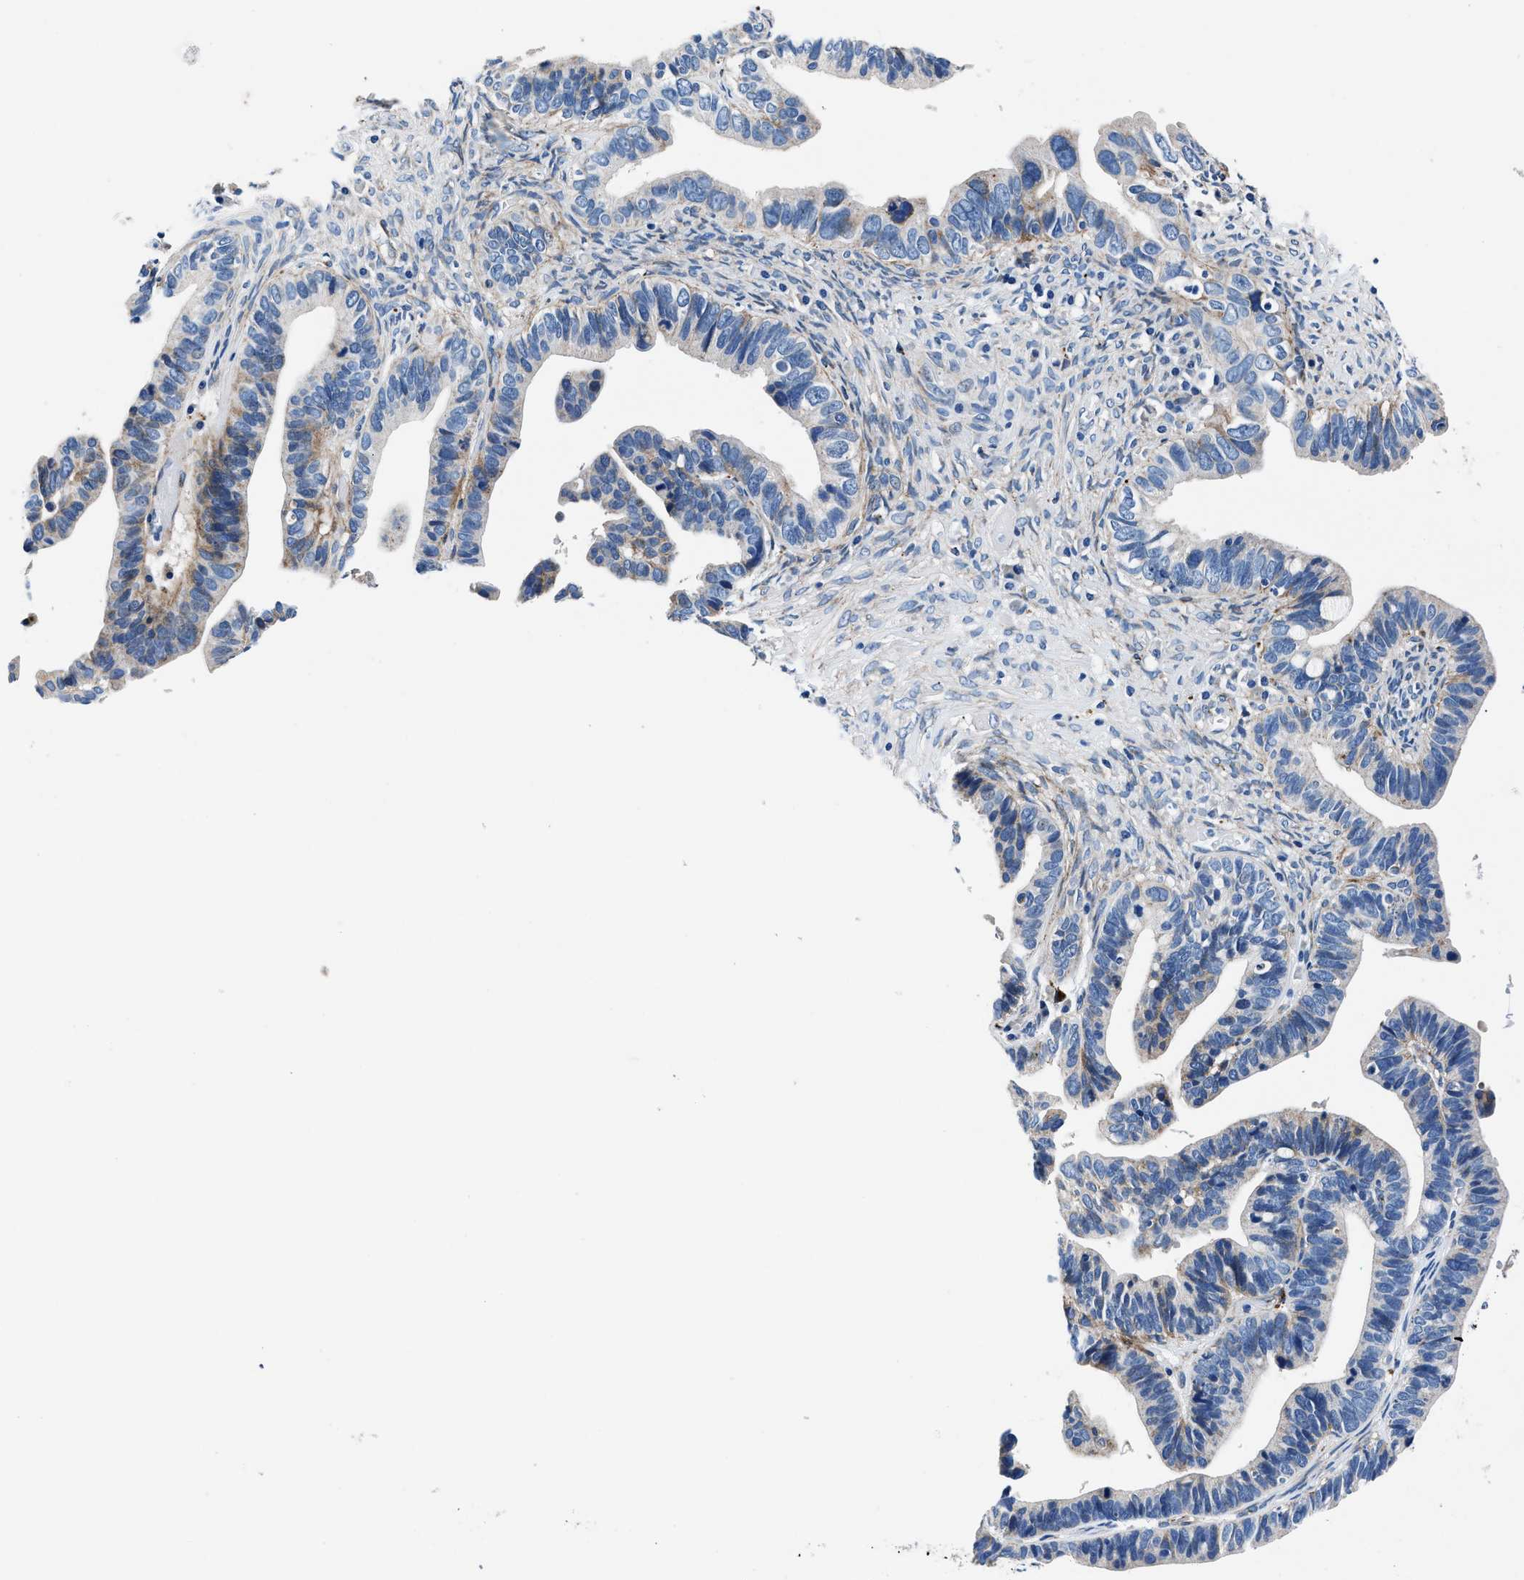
{"staining": {"intensity": "moderate", "quantity": "<25%", "location": "cytoplasmic/membranous"}, "tissue": "ovarian cancer", "cell_type": "Tumor cells", "image_type": "cancer", "snomed": [{"axis": "morphology", "description": "Cystadenocarcinoma, serous, NOS"}, {"axis": "topography", "description": "Ovary"}], "caption": "IHC of ovarian cancer (serous cystadenocarcinoma) displays low levels of moderate cytoplasmic/membranous positivity in about <25% of tumor cells. Using DAB (brown) and hematoxylin (blue) stains, captured at high magnification using brightfield microscopy.", "gene": "DAG1", "patient": {"sex": "female", "age": 56}}